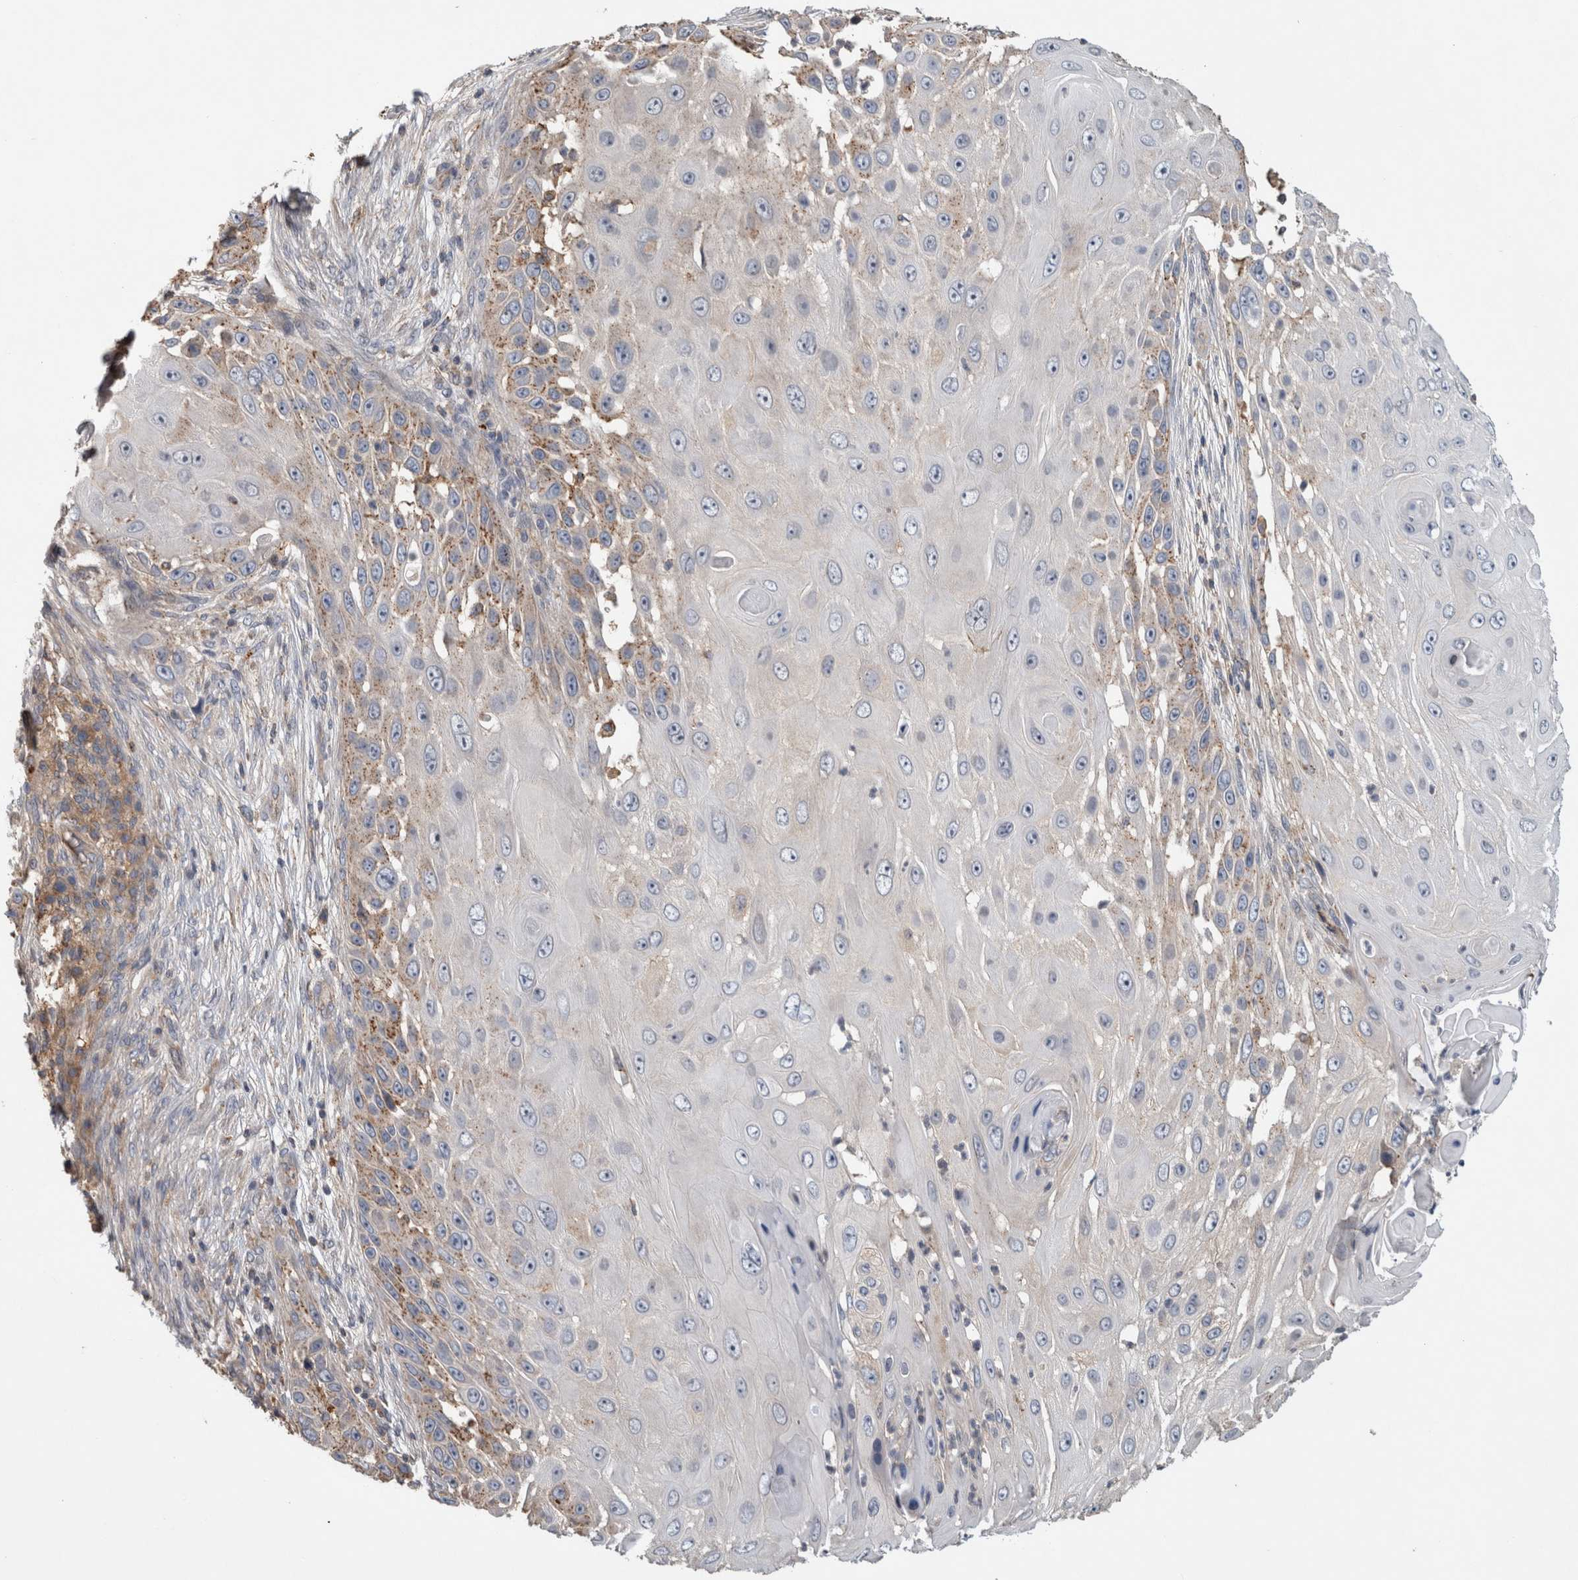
{"staining": {"intensity": "moderate", "quantity": "<25%", "location": "cytoplasmic/membranous"}, "tissue": "skin cancer", "cell_type": "Tumor cells", "image_type": "cancer", "snomed": [{"axis": "morphology", "description": "Squamous cell carcinoma, NOS"}, {"axis": "topography", "description": "Skin"}], "caption": "Immunohistochemical staining of human skin cancer (squamous cell carcinoma) exhibits moderate cytoplasmic/membranous protein positivity in about <25% of tumor cells. Nuclei are stained in blue.", "gene": "TARBP1", "patient": {"sex": "female", "age": 44}}